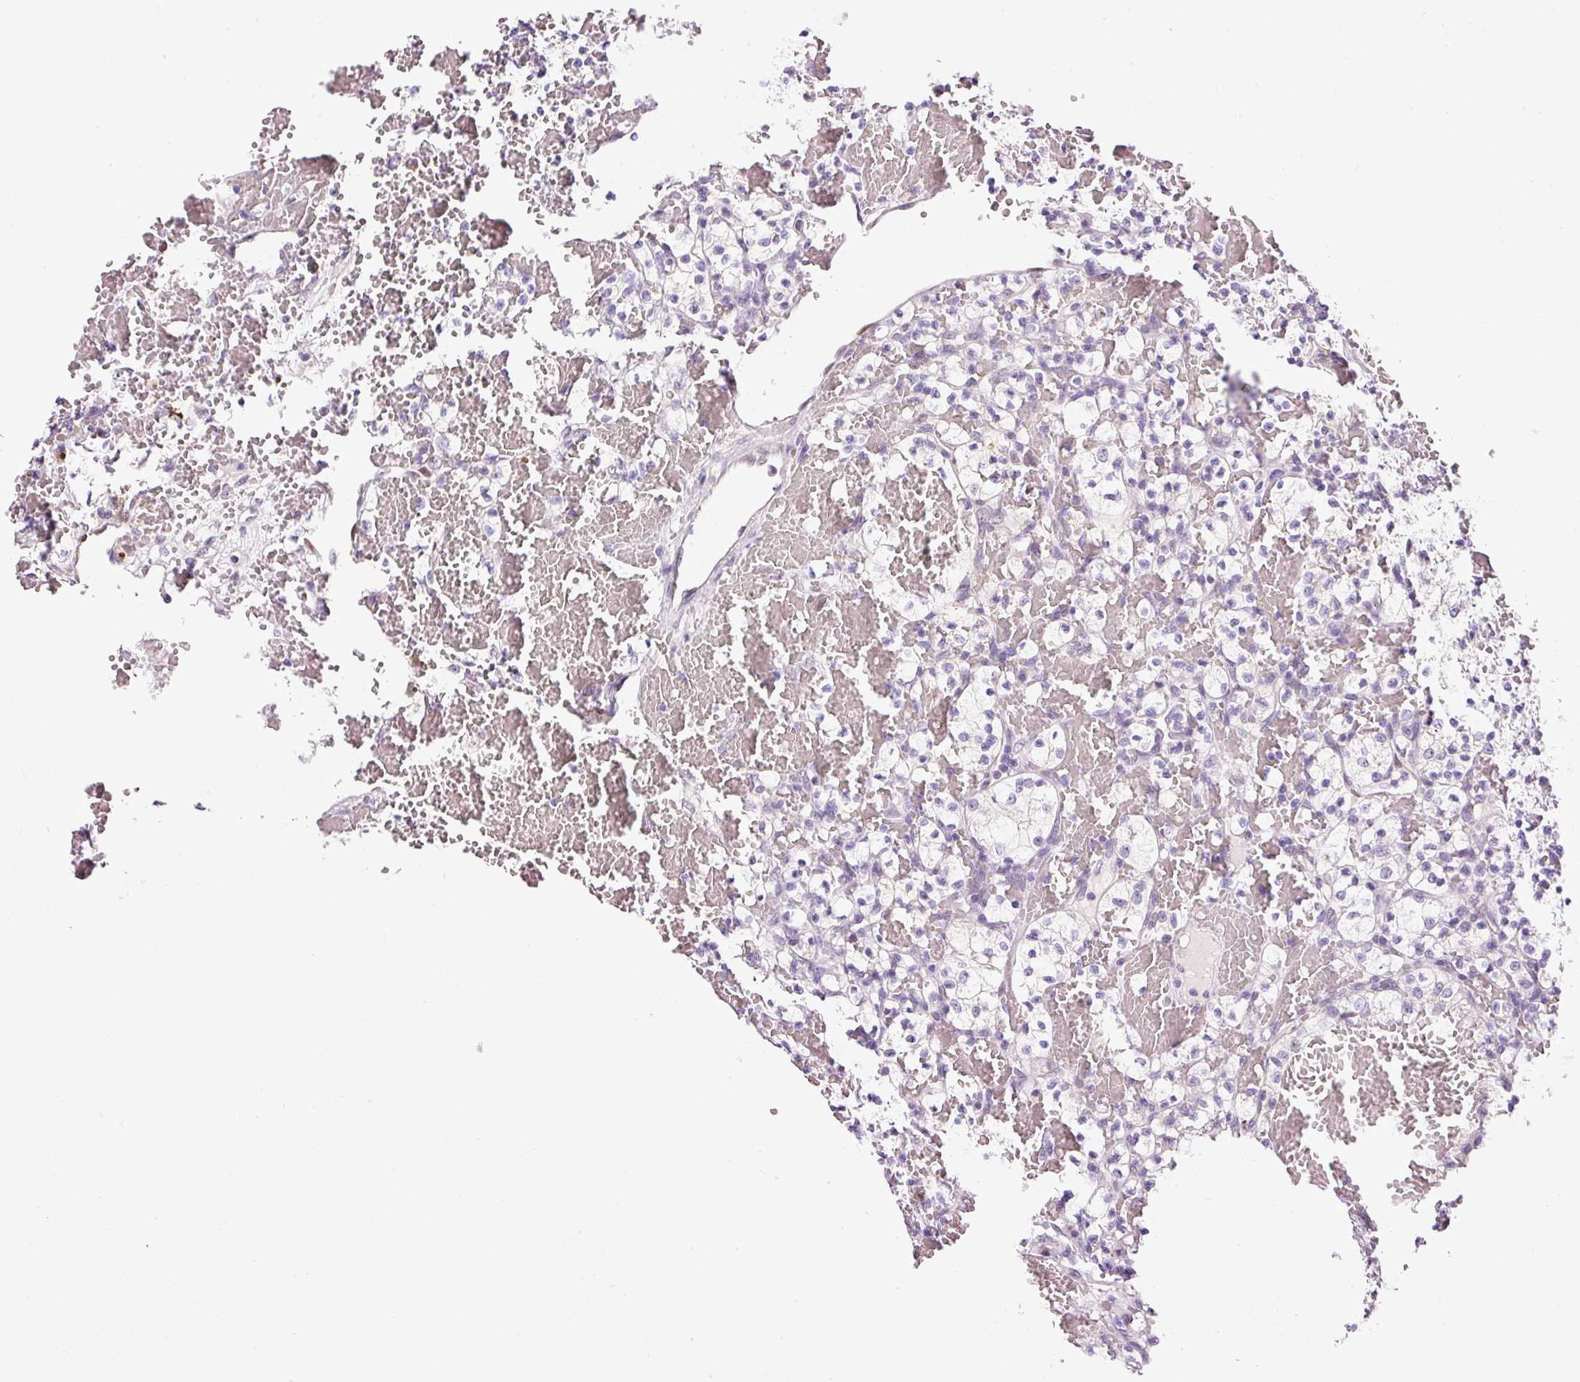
{"staining": {"intensity": "negative", "quantity": "none", "location": "none"}, "tissue": "renal cancer", "cell_type": "Tumor cells", "image_type": "cancer", "snomed": [{"axis": "morphology", "description": "Adenocarcinoma, NOS"}, {"axis": "topography", "description": "Kidney"}], "caption": "DAB (3,3'-diaminobenzidine) immunohistochemical staining of adenocarcinoma (renal) shows no significant staining in tumor cells. (Brightfield microscopy of DAB IHC at high magnification).", "gene": "KPNA2", "patient": {"sex": "female", "age": 60}}